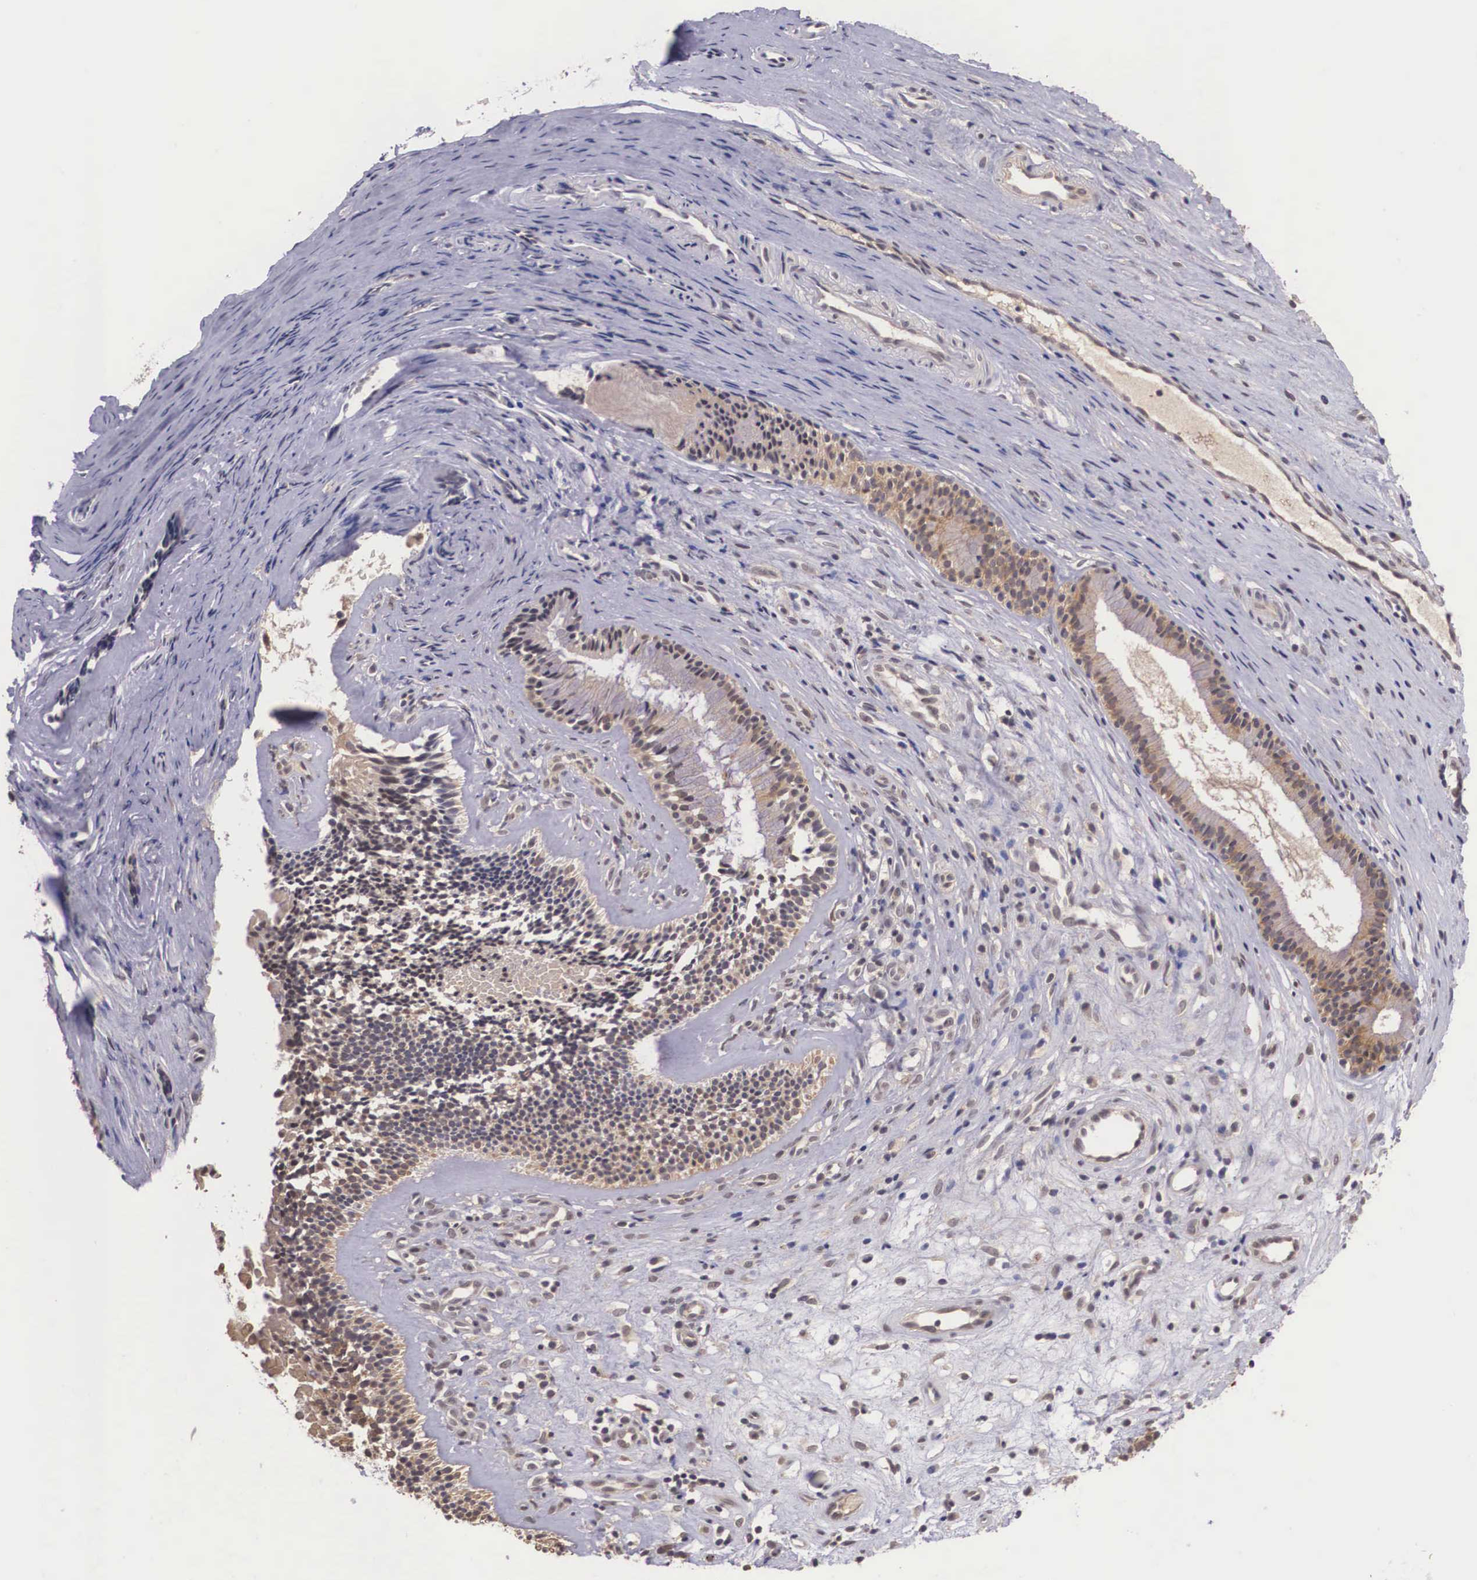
{"staining": {"intensity": "moderate", "quantity": ">75%", "location": "cytoplasmic/membranous"}, "tissue": "nasopharynx", "cell_type": "Respiratory epithelial cells", "image_type": "normal", "snomed": [{"axis": "morphology", "description": "Normal tissue, NOS"}, {"axis": "topography", "description": "Nasopharynx"}], "caption": "IHC photomicrograph of normal nasopharynx: nasopharynx stained using immunohistochemistry (IHC) displays medium levels of moderate protein expression localized specifically in the cytoplasmic/membranous of respiratory epithelial cells, appearing as a cytoplasmic/membranous brown color.", "gene": "VASH1", "patient": {"sex": "female", "age": 78}}